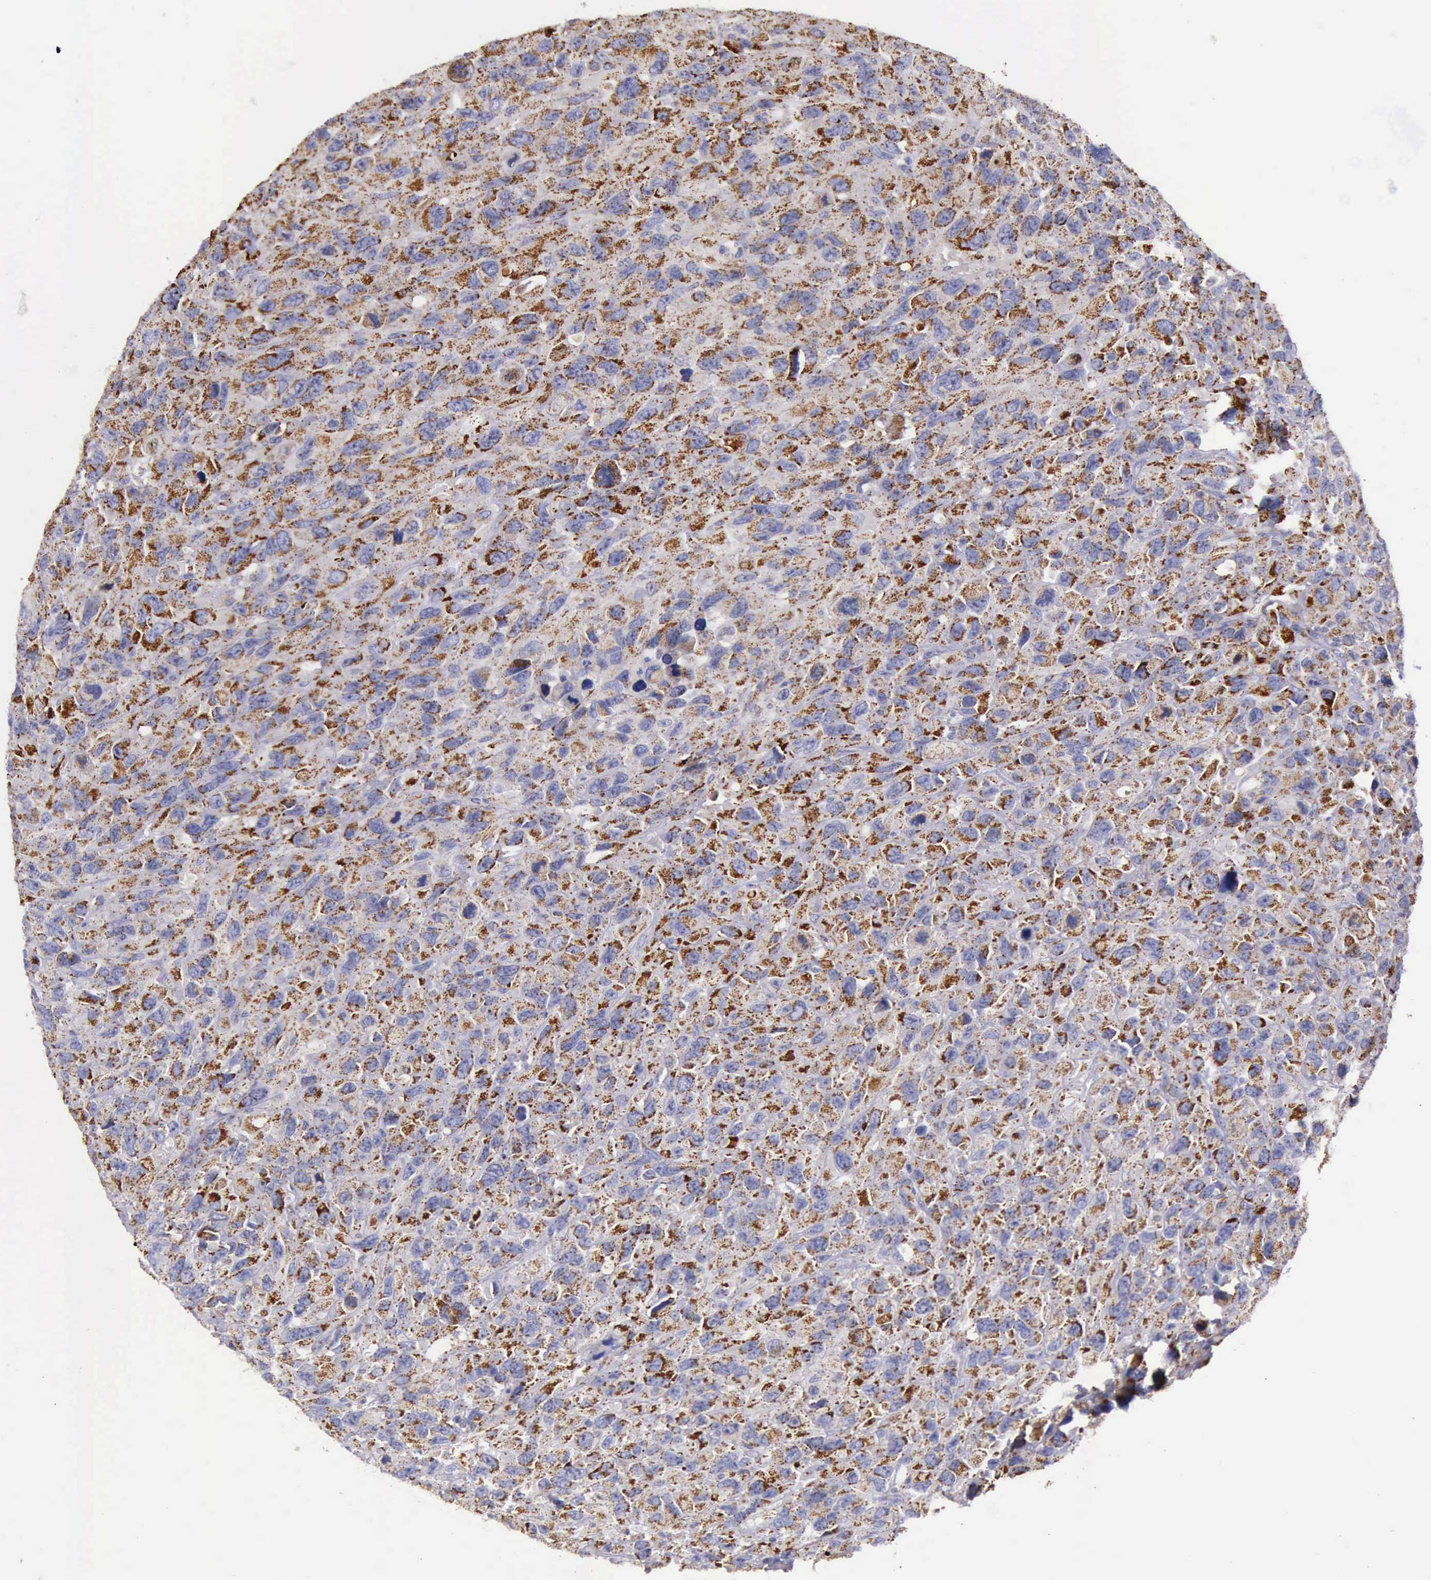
{"staining": {"intensity": "moderate", "quantity": ">75%", "location": "cytoplasmic/membranous"}, "tissue": "renal cancer", "cell_type": "Tumor cells", "image_type": "cancer", "snomed": [{"axis": "morphology", "description": "Adenocarcinoma, NOS"}, {"axis": "topography", "description": "Kidney"}], "caption": "Moderate cytoplasmic/membranous expression is seen in about >75% of tumor cells in renal cancer. Using DAB (brown) and hematoxylin (blue) stains, captured at high magnification using brightfield microscopy.", "gene": "TXN2", "patient": {"sex": "male", "age": 79}}